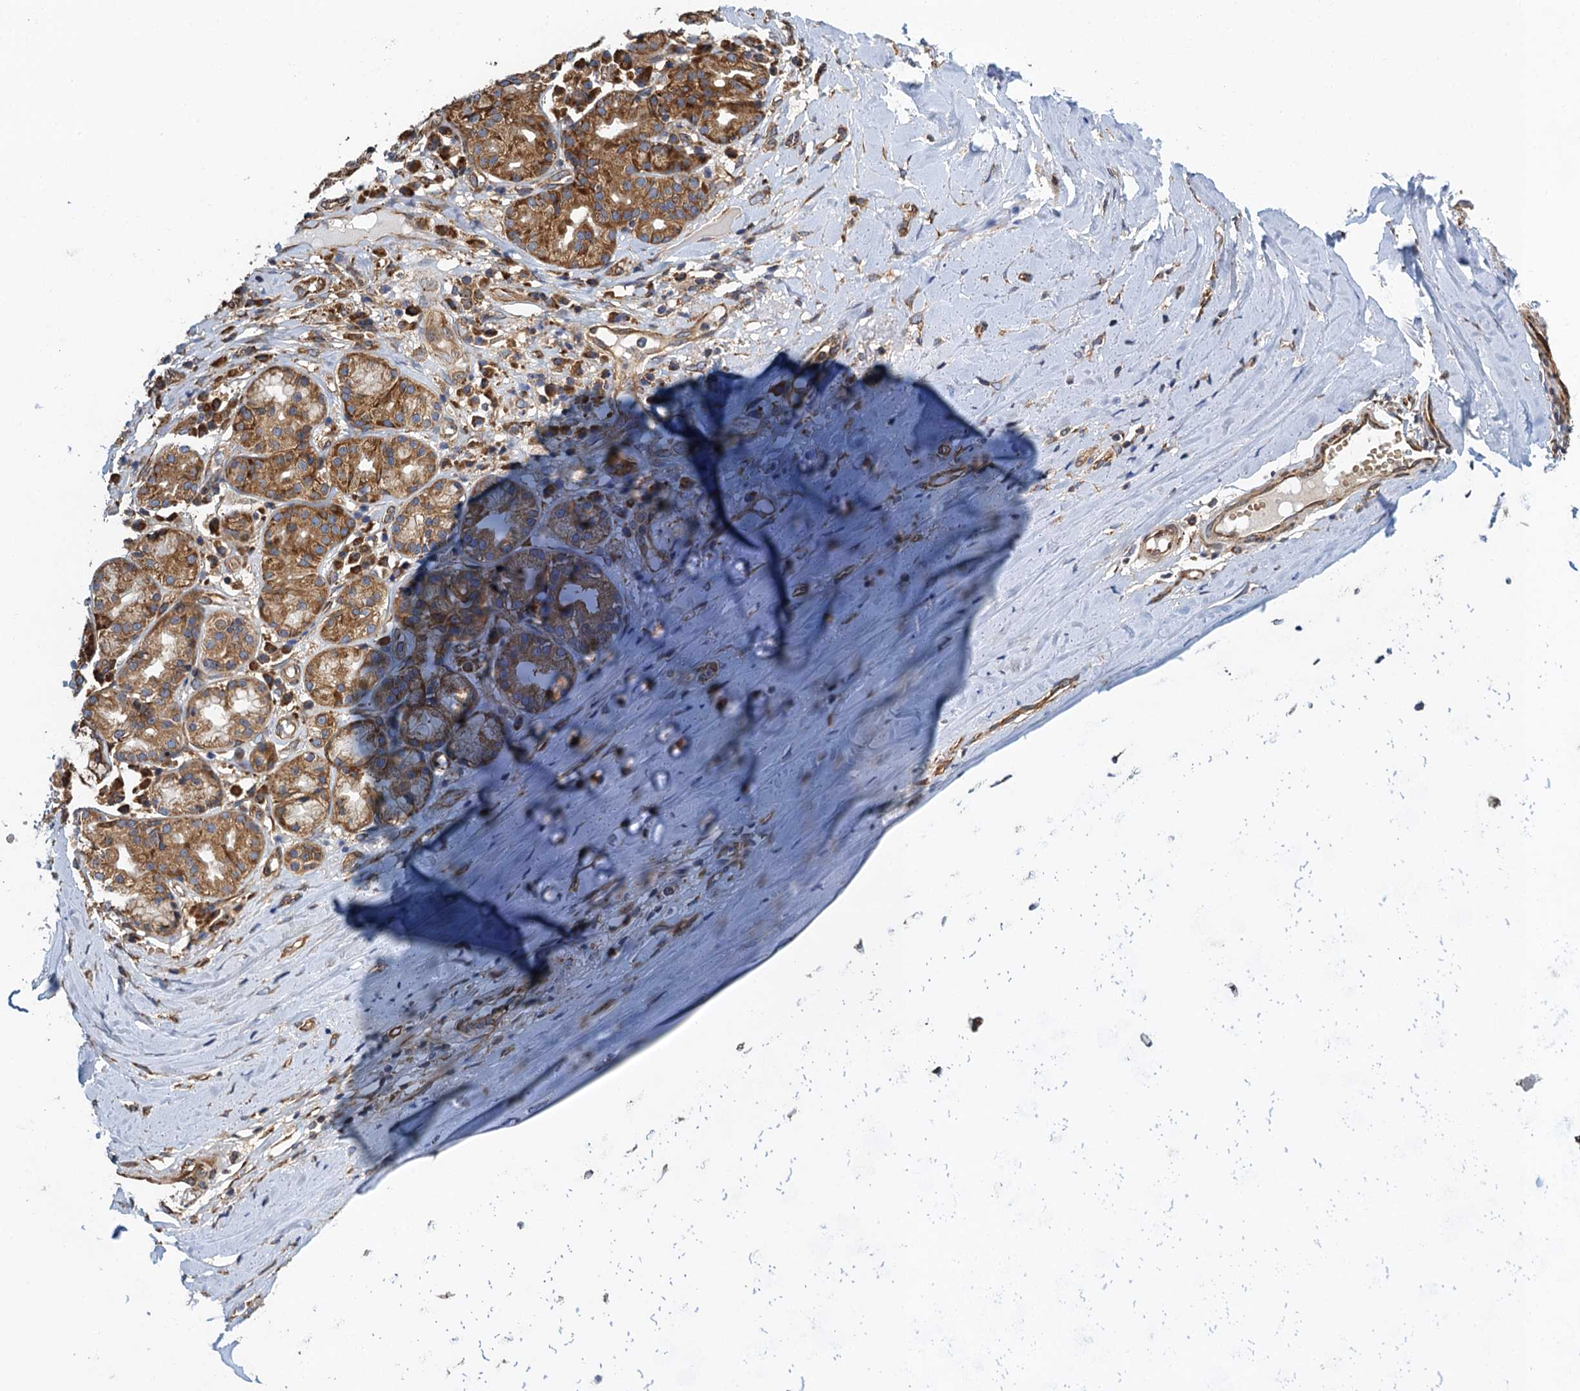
{"staining": {"intensity": "negative", "quantity": "none", "location": "none"}, "tissue": "adipose tissue", "cell_type": "Adipocytes", "image_type": "normal", "snomed": [{"axis": "morphology", "description": "Normal tissue, NOS"}, {"axis": "morphology", "description": "Basal cell carcinoma"}, {"axis": "topography", "description": "Cartilage tissue"}, {"axis": "topography", "description": "Nasopharynx"}, {"axis": "topography", "description": "Oral tissue"}], "caption": "The micrograph demonstrates no staining of adipocytes in normal adipose tissue.", "gene": "MDM1", "patient": {"sex": "female", "age": 77}}